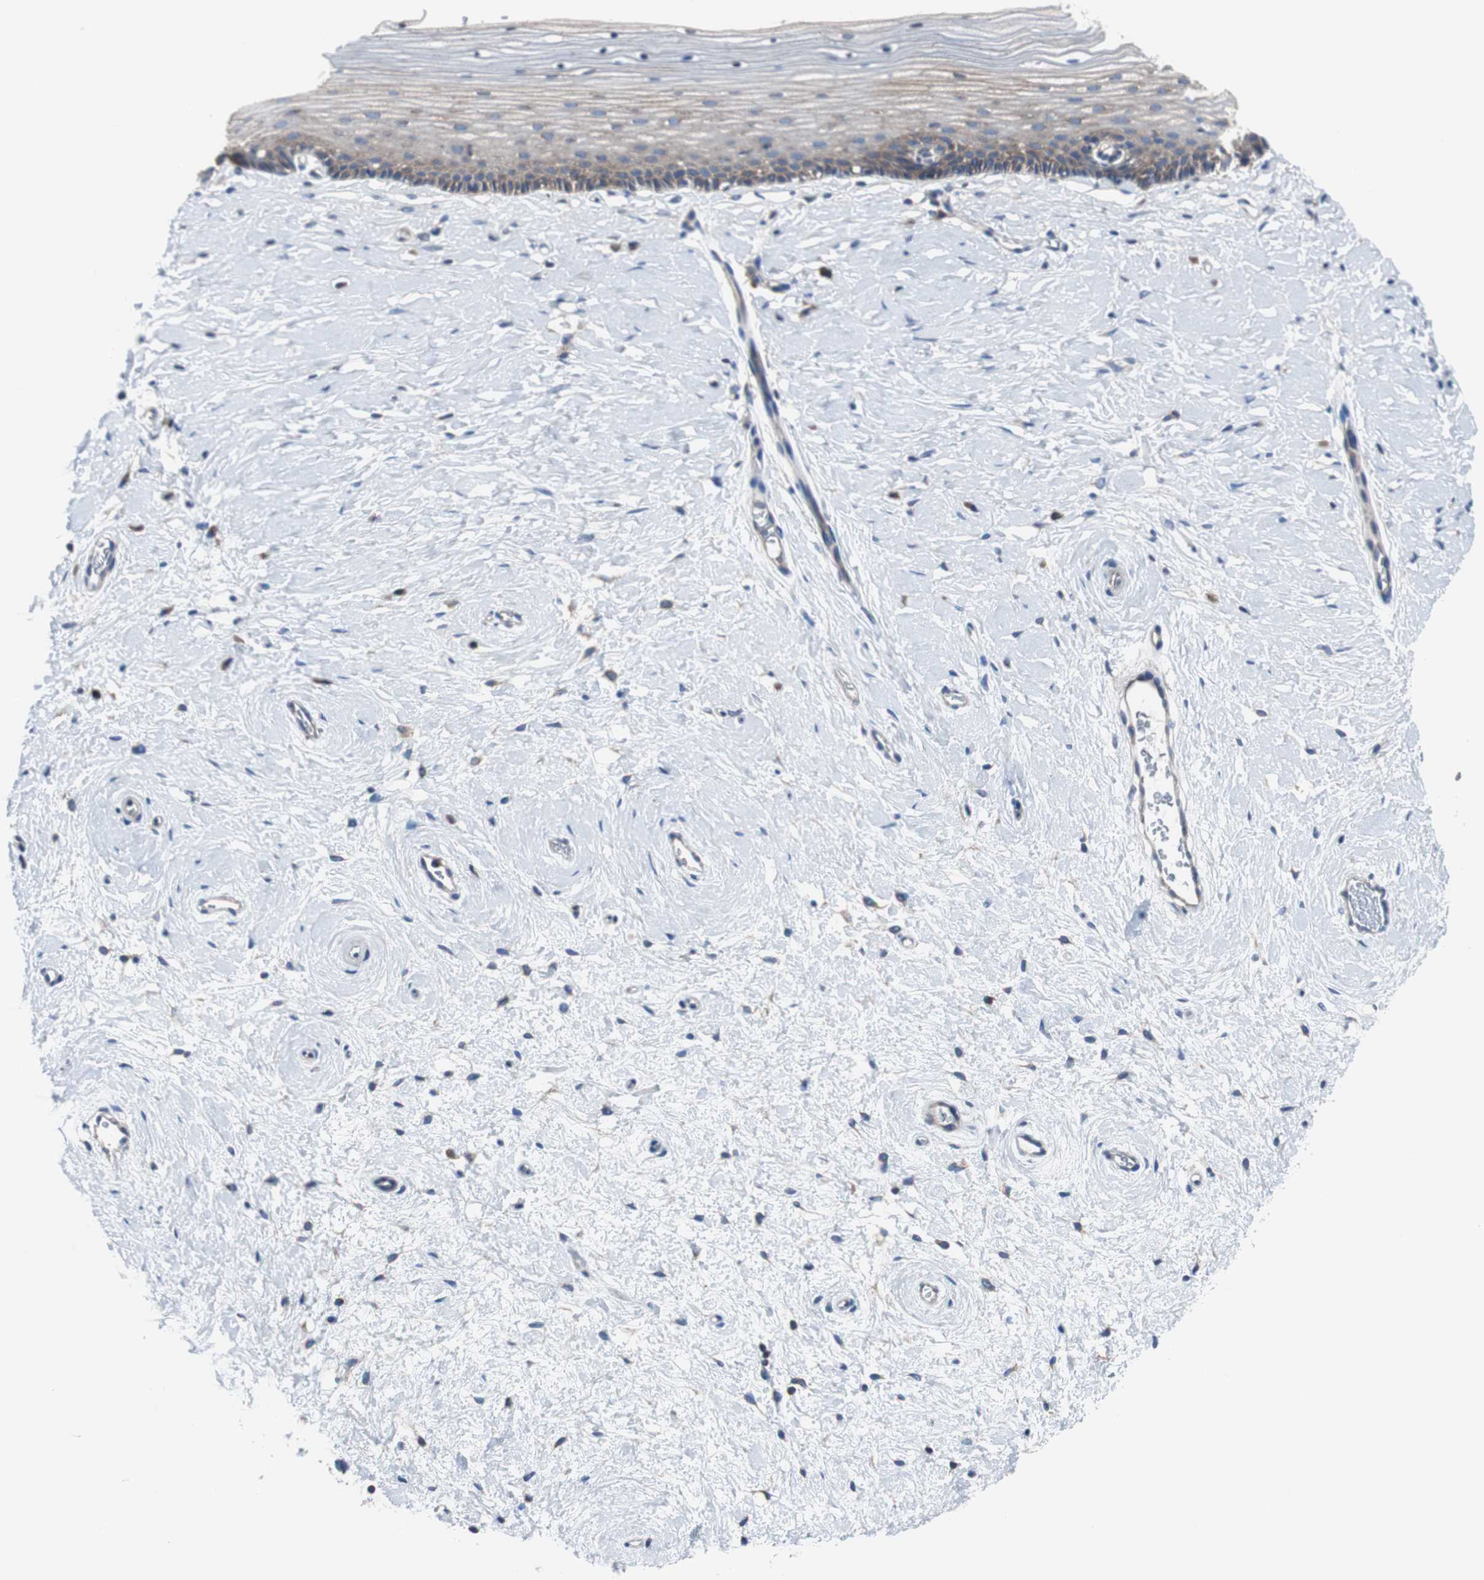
{"staining": {"intensity": "strong", "quantity": ">75%", "location": "cytoplasmic/membranous"}, "tissue": "cervix", "cell_type": "Glandular cells", "image_type": "normal", "snomed": [{"axis": "morphology", "description": "Normal tissue, NOS"}, {"axis": "topography", "description": "Cervix"}], "caption": "A brown stain shows strong cytoplasmic/membranous positivity of a protein in glandular cells of benign human cervix.", "gene": "BRAF", "patient": {"sex": "female", "age": 39}}